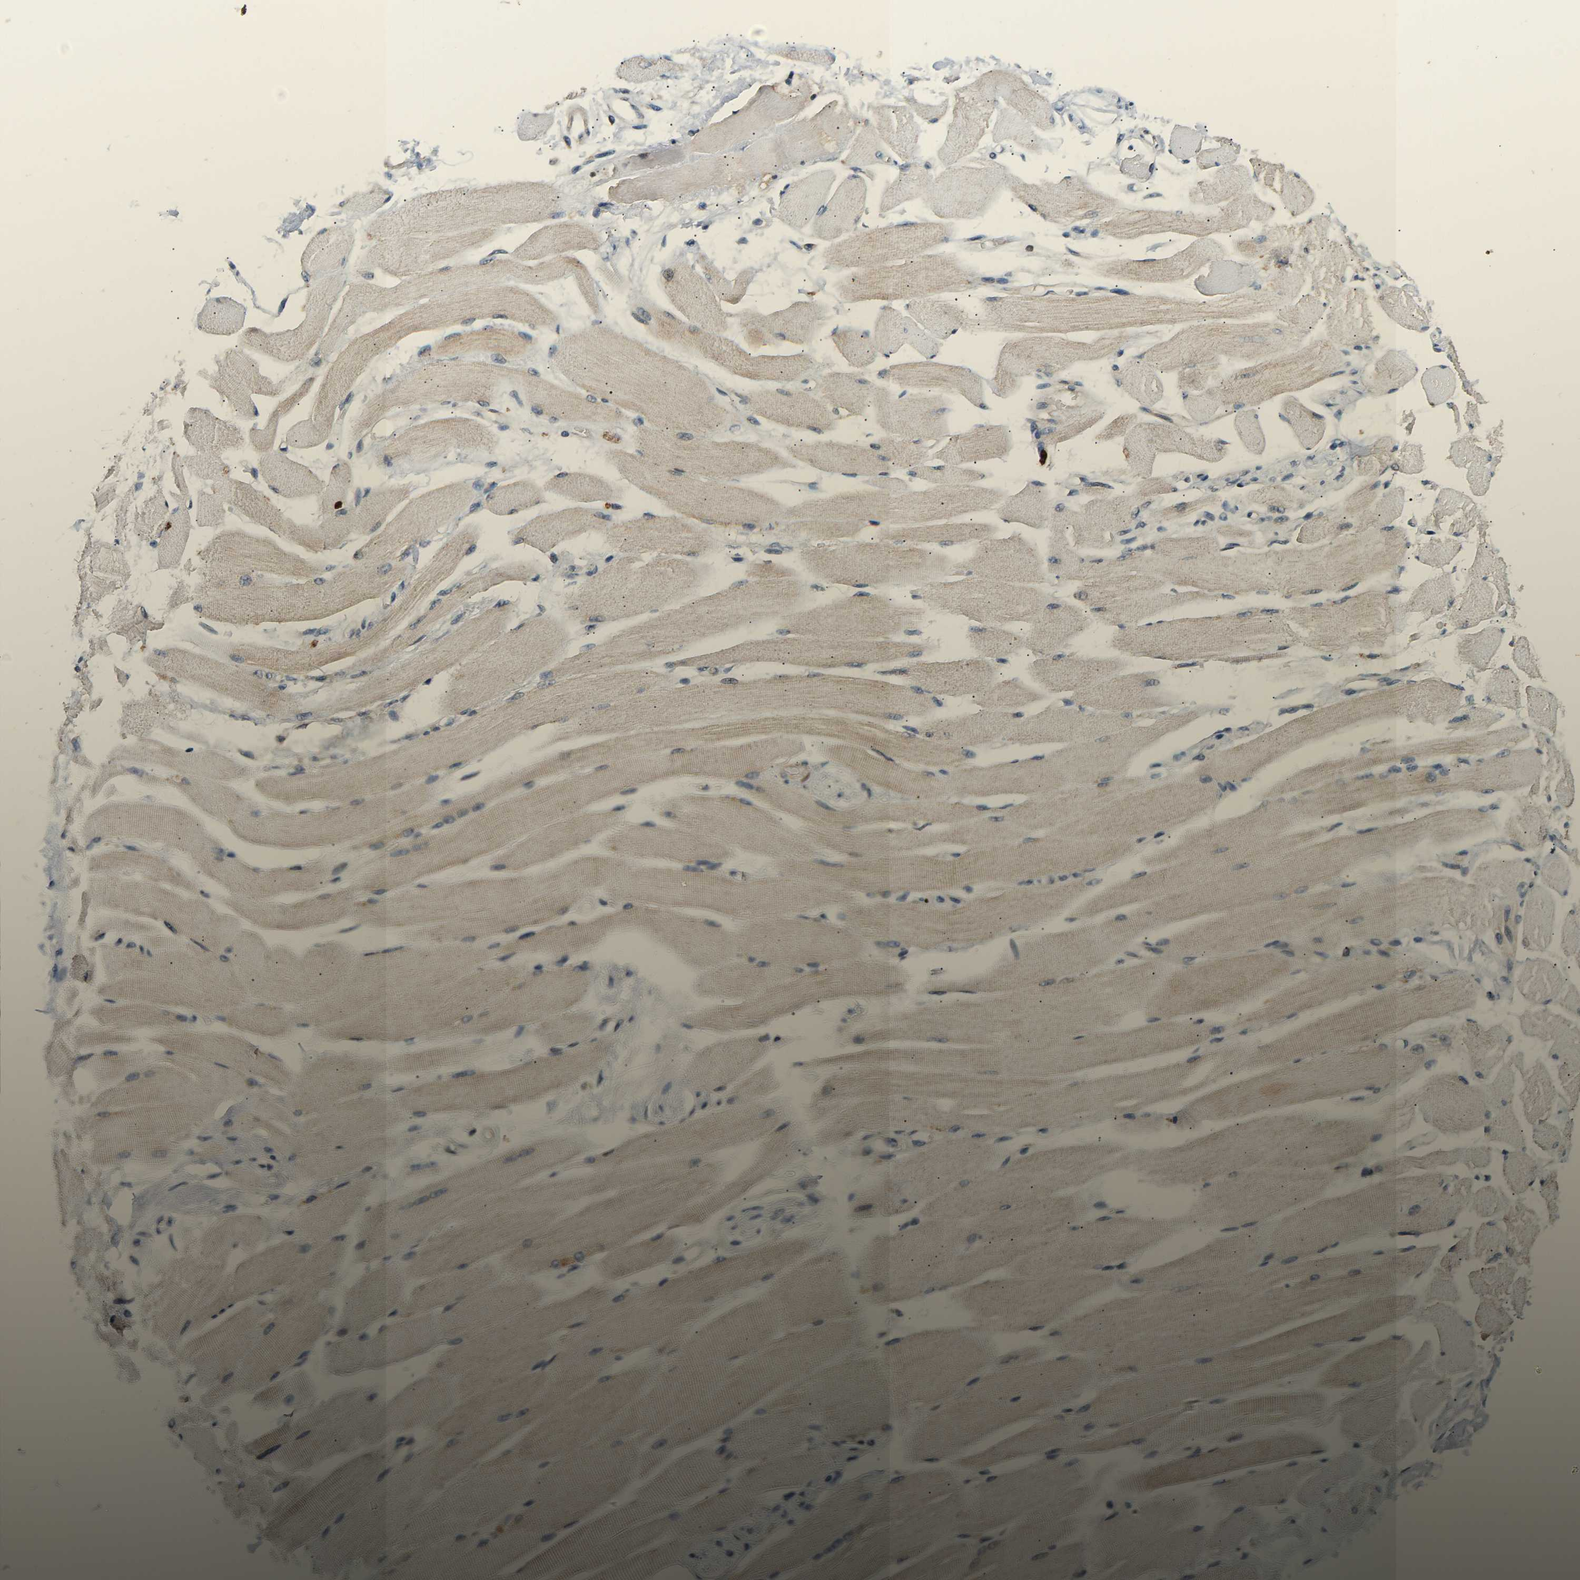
{"staining": {"intensity": "weak", "quantity": "25%-75%", "location": "cytoplasmic/membranous"}, "tissue": "skeletal muscle", "cell_type": "Myocytes", "image_type": "normal", "snomed": [{"axis": "morphology", "description": "Normal tissue, NOS"}, {"axis": "topography", "description": "Skeletal muscle"}, {"axis": "topography", "description": "Peripheral nerve tissue"}], "caption": "A low amount of weak cytoplasmic/membranous staining is identified in about 25%-75% of myocytes in benign skeletal muscle.", "gene": "AIMP2", "patient": {"sex": "female", "age": 84}}